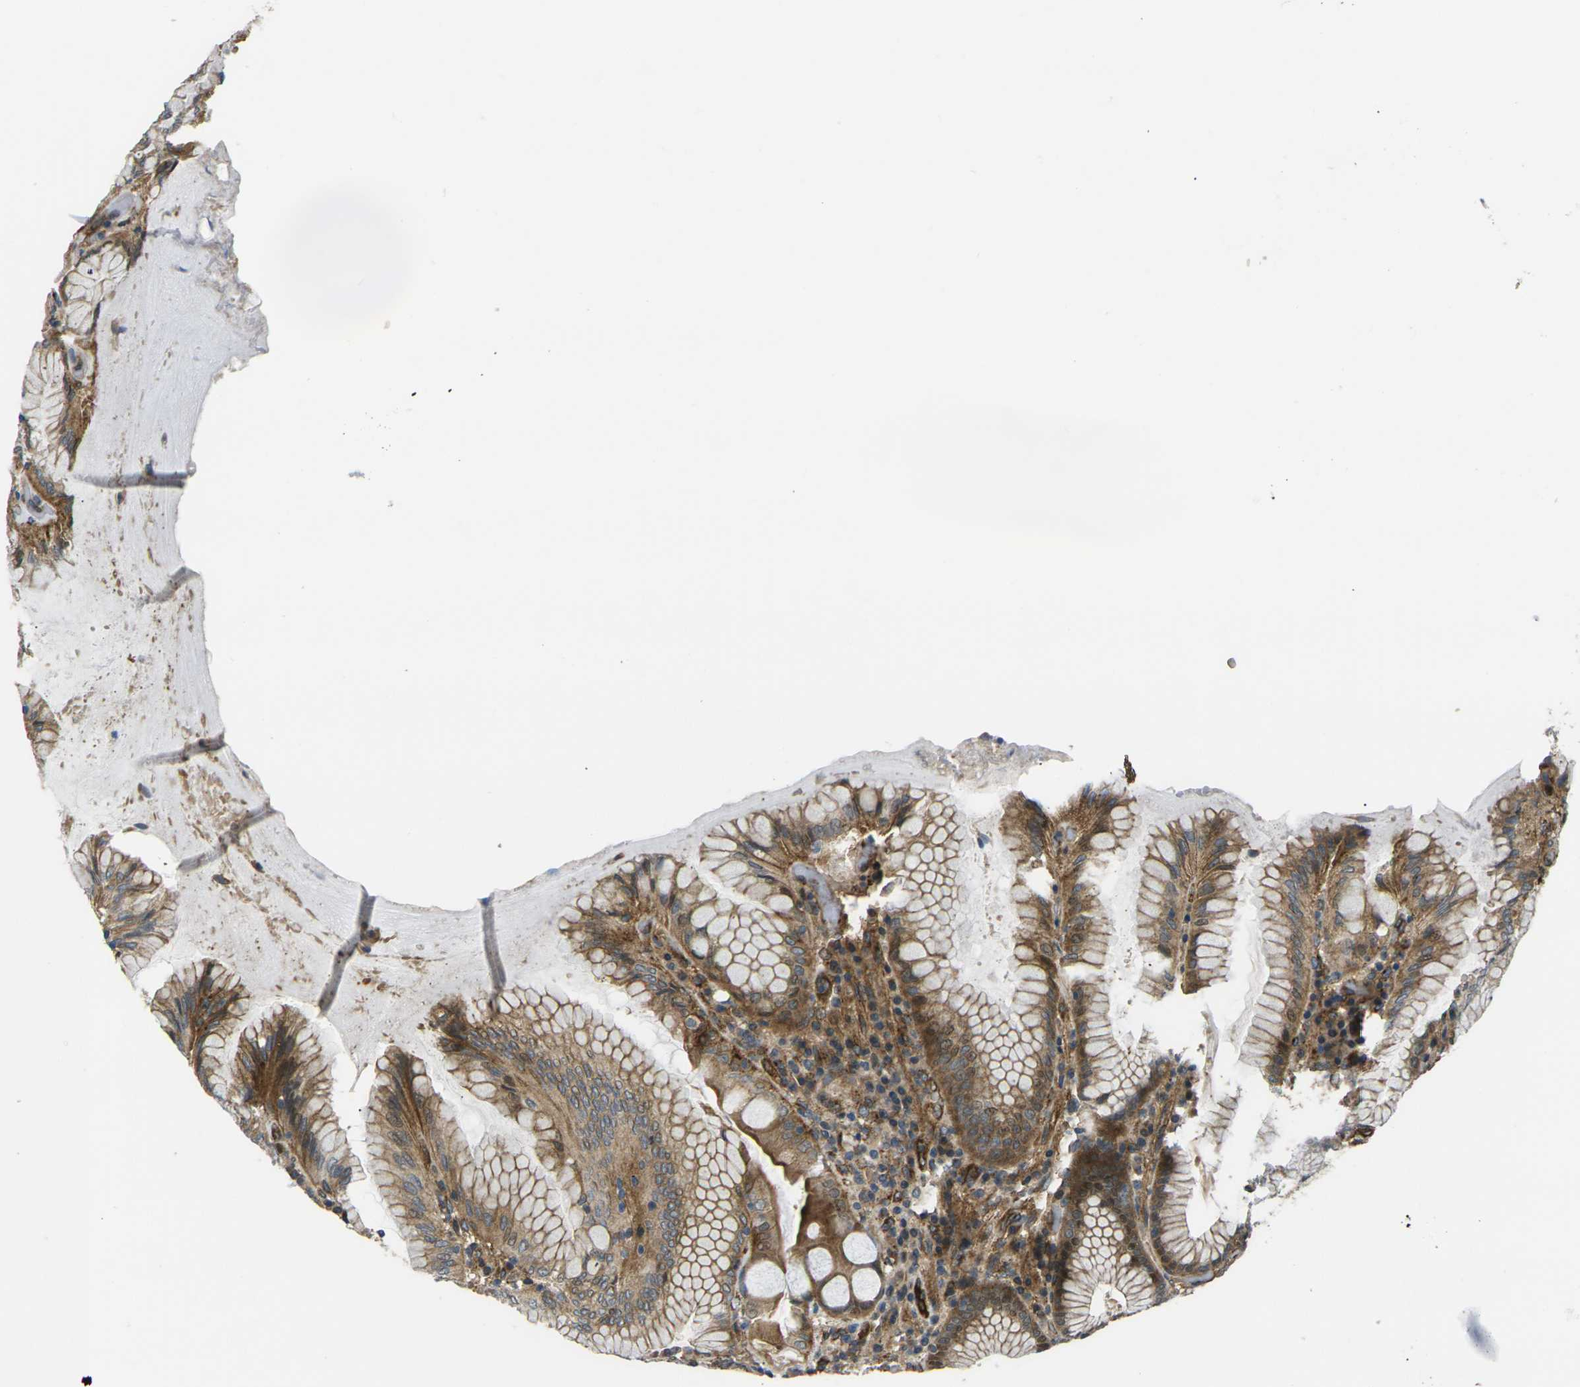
{"staining": {"intensity": "moderate", "quantity": ">75%", "location": "cytoplasmic/membranous,nuclear"}, "tissue": "stomach", "cell_type": "Glandular cells", "image_type": "normal", "snomed": [{"axis": "morphology", "description": "Normal tissue, NOS"}, {"axis": "topography", "description": "Stomach, lower"}], "caption": "Immunohistochemical staining of benign stomach displays >75% levels of moderate cytoplasmic/membranous,nuclear protein staining in about >75% of glandular cells.", "gene": "ECE1", "patient": {"sex": "female", "age": 76}}